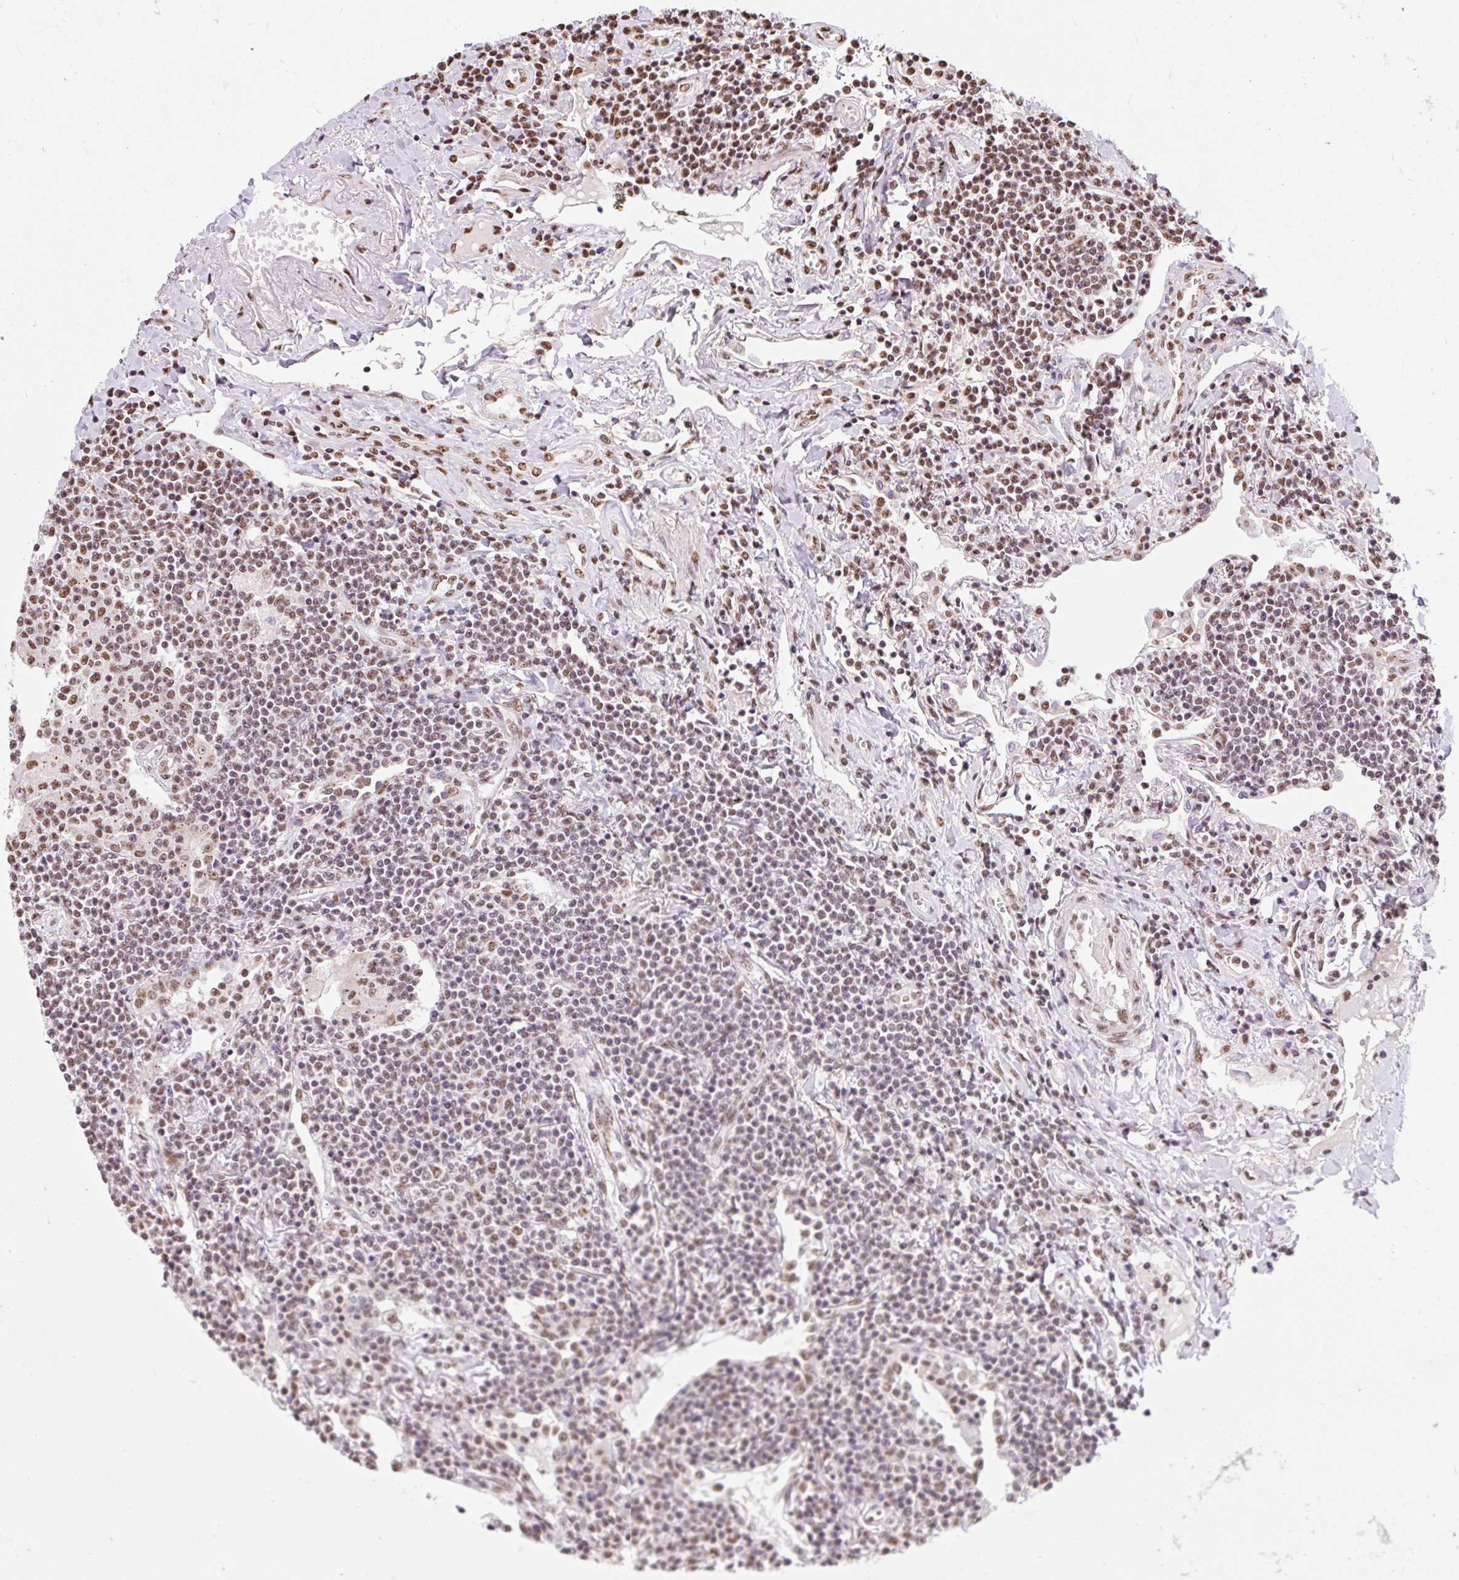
{"staining": {"intensity": "moderate", "quantity": "25%-75%", "location": "nuclear"}, "tissue": "lymphoma", "cell_type": "Tumor cells", "image_type": "cancer", "snomed": [{"axis": "morphology", "description": "Malignant lymphoma, non-Hodgkin's type, Low grade"}, {"axis": "topography", "description": "Lung"}], "caption": "Tumor cells exhibit medium levels of moderate nuclear staining in approximately 25%-75% of cells in low-grade malignant lymphoma, non-Hodgkin's type.", "gene": "BICRA", "patient": {"sex": "female", "age": 71}}